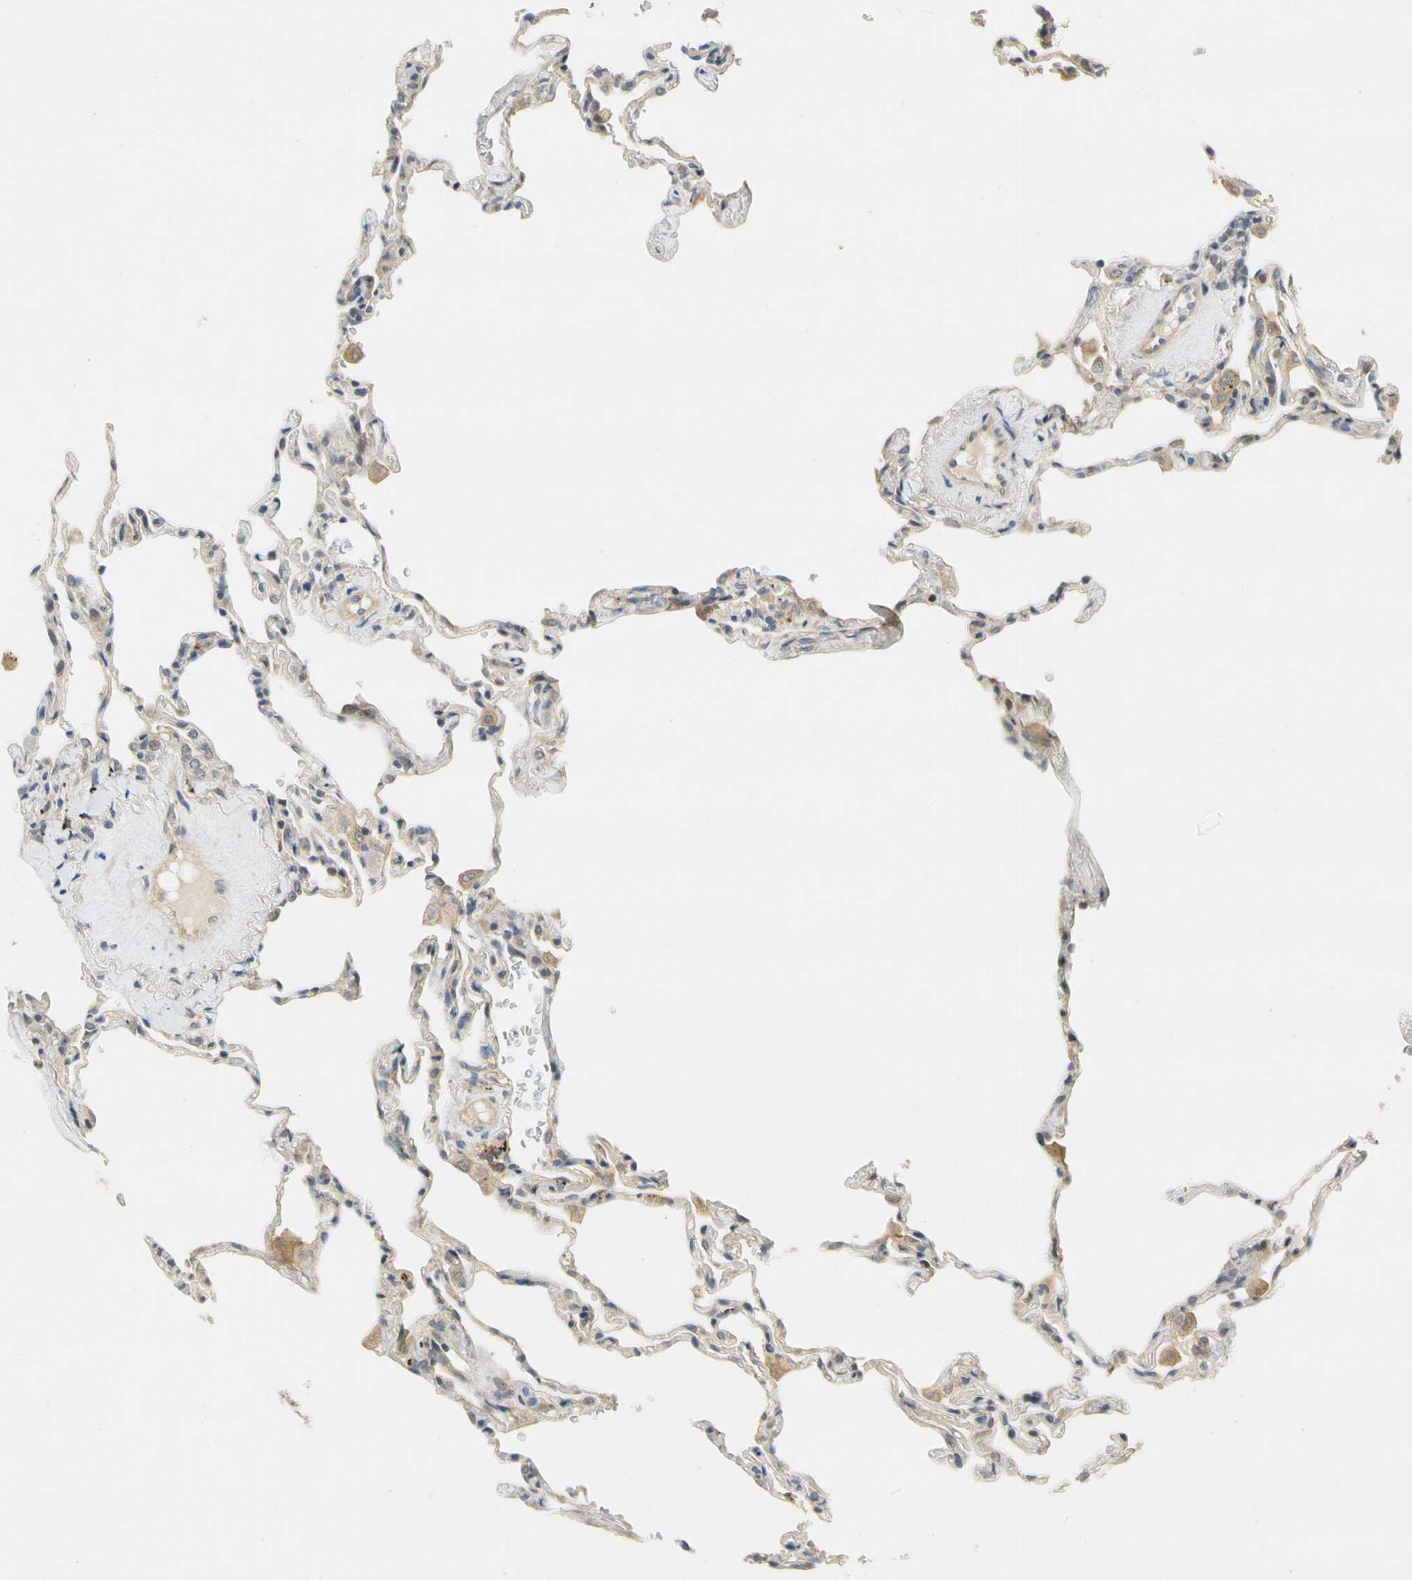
{"staining": {"intensity": "weak", "quantity": "<25%", "location": "cytoplasmic/membranous"}, "tissue": "lung", "cell_type": "Alveolar cells", "image_type": "normal", "snomed": [{"axis": "morphology", "description": "Normal tissue, NOS"}, {"axis": "topography", "description": "Lung"}], "caption": "A histopathology image of lung stained for a protein exhibits no brown staining in alveolar cells.", "gene": "GATD1", "patient": {"sex": "male", "age": 59}}